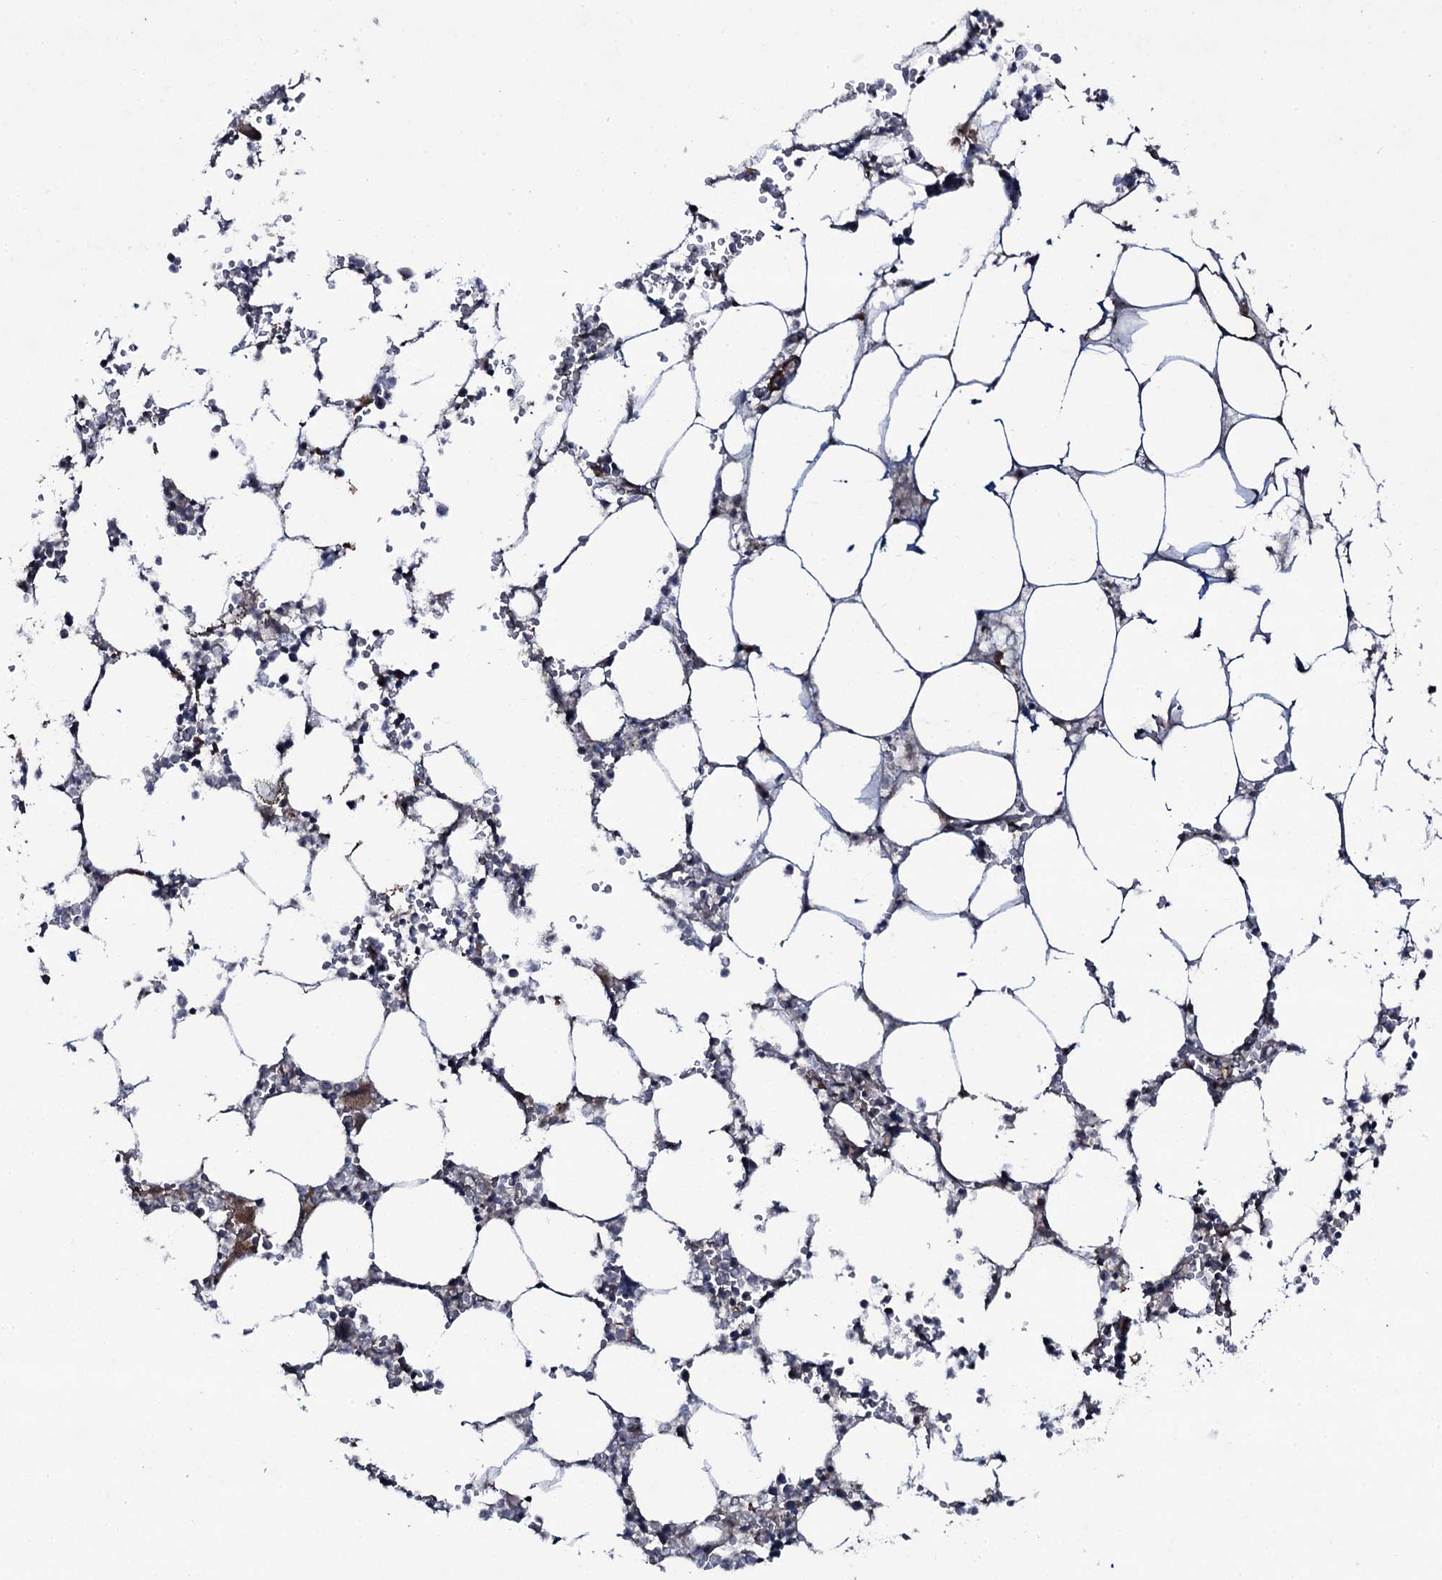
{"staining": {"intensity": "moderate", "quantity": "<25%", "location": "cytoplasmic/membranous"}, "tissue": "bone marrow", "cell_type": "Hematopoietic cells", "image_type": "normal", "snomed": [{"axis": "morphology", "description": "Normal tissue, NOS"}, {"axis": "topography", "description": "Bone marrow"}], "caption": "Protein positivity by IHC demonstrates moderate cytoplasmic/membranous expression in approximately <25% of hematopoietic cells in normal bone marrow.", "gene": "SNAP23", "patient": {"sex": "male", "age": 64}}